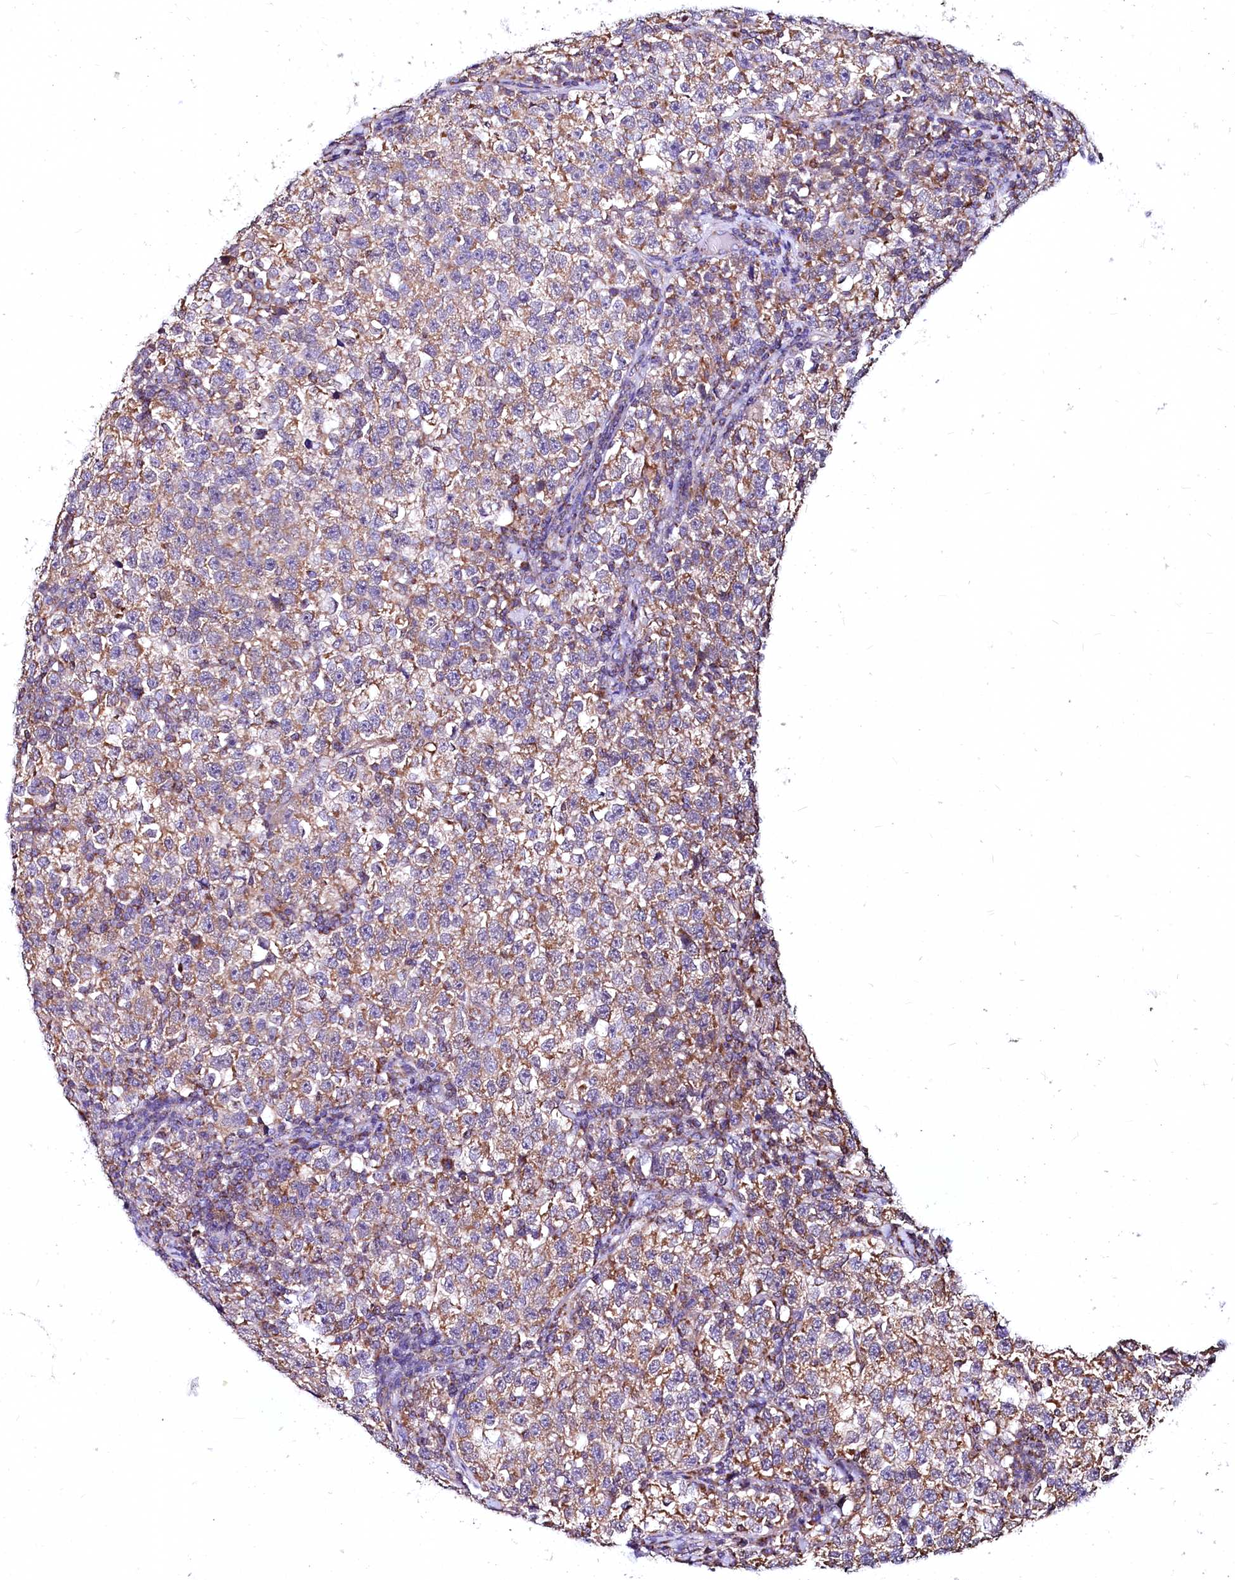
{"staining": {"intensity": "moderate", "quantity": "25%-75%", "location": "cytoplasmic/membranous"}, "tissue": "testis cancer", "cell_type": "Tumor cells", "image_type": "cancer", "snomed": [{"axis": "morphology", "description": "Normal tissue, NOS"}, {"axis": "morphology", "description": "Seminoma, NOS"}, {"axis": "topography", "description": "Testis"}], "caption": "A high-resolution image shows immunohistochemistry (IHC) staining of testis cancer (seminoma), which reveals moderate cytoplasmic/membranous positivity in about 25%-75% of tumor cells.", "gene": "NUDT15", "patient": {"sex": "male", "age": 43}}